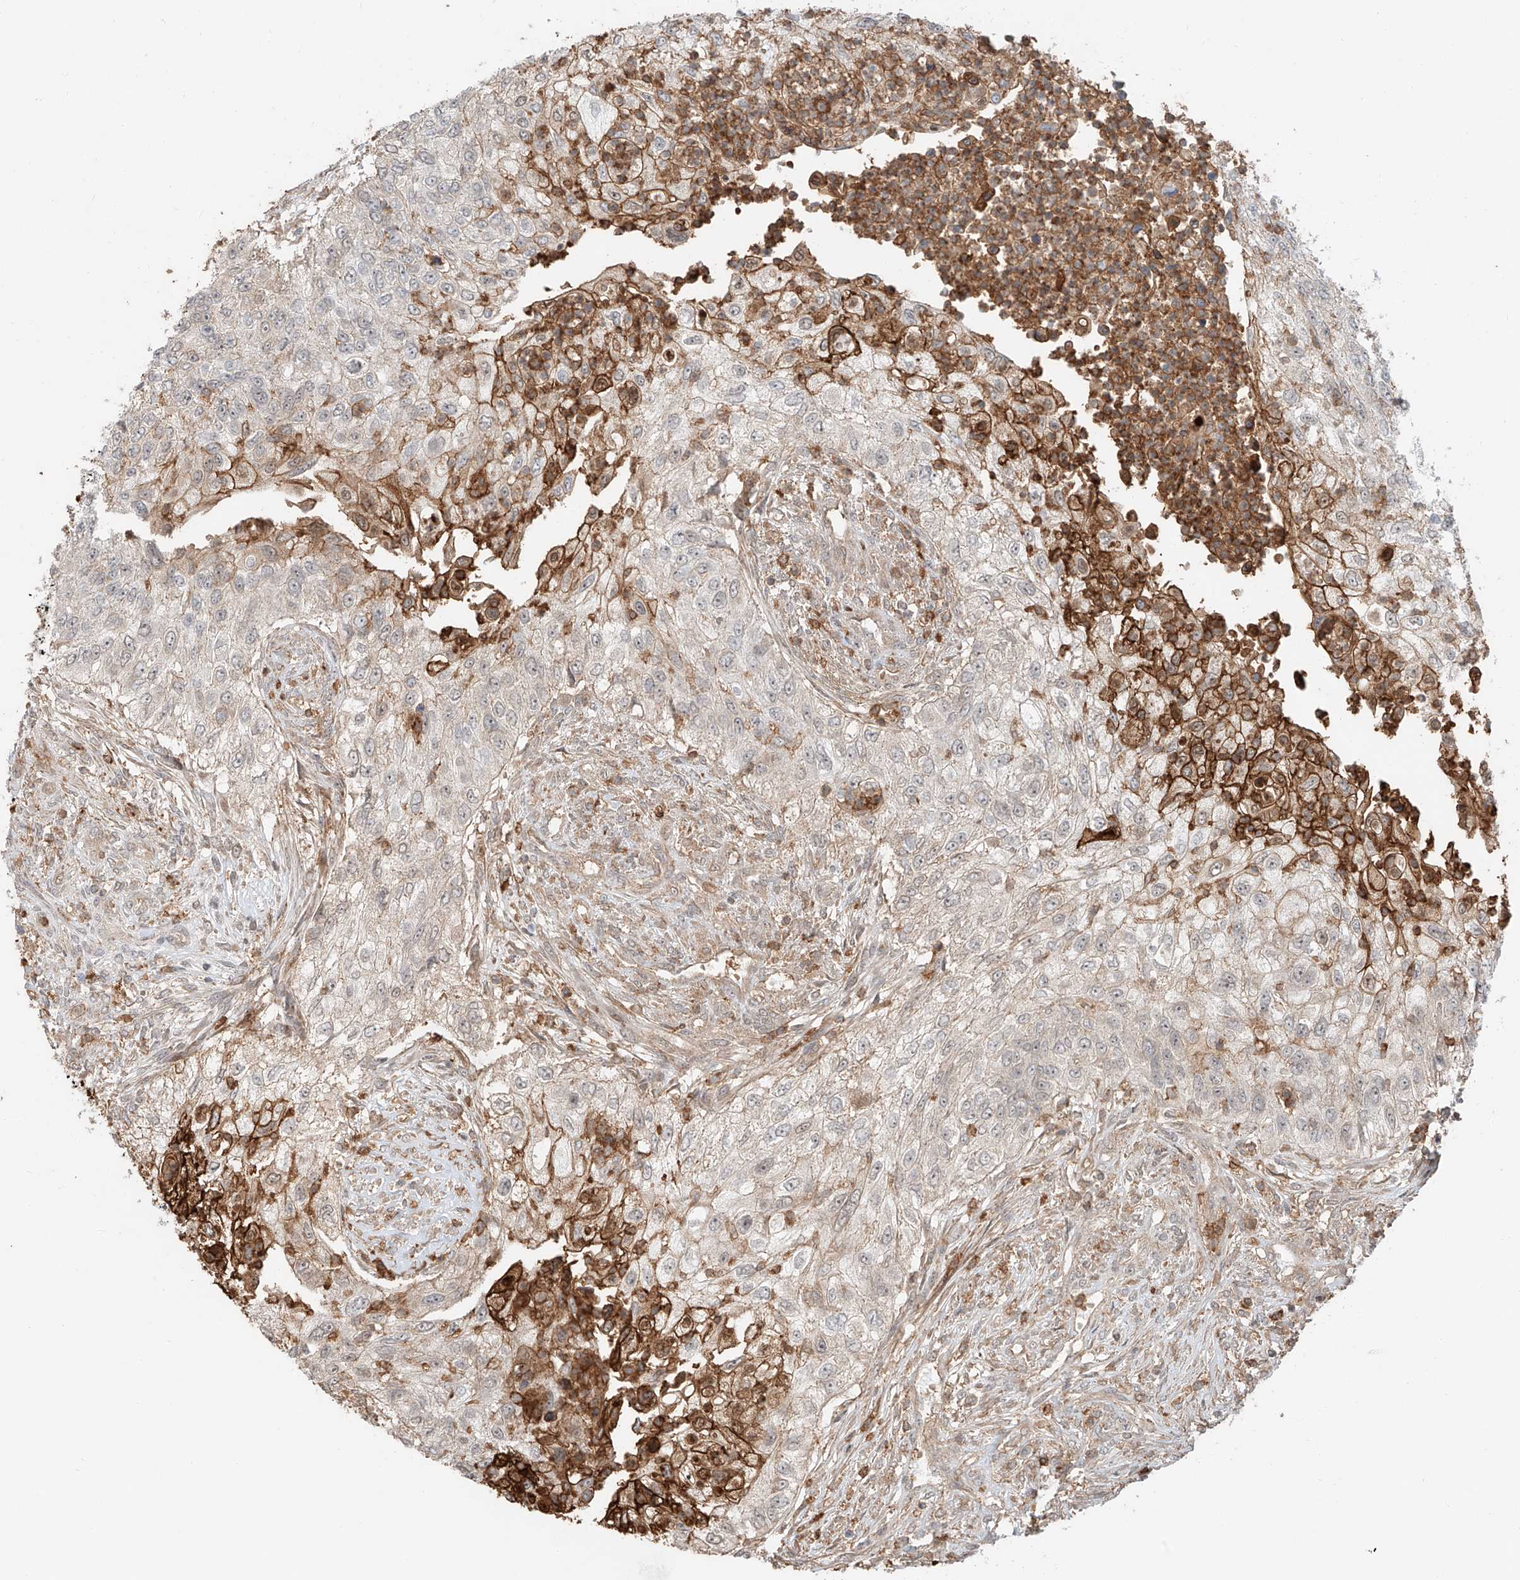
{"staining": {"intensity": "moderate", "quantity": "<25%", "location": "cytoplasmic/membranous,nuclear"}, "tissue": "urothelial cancer", "cell_type": "Tumor cells", "image_type": "cancer", "snomed": [{"axis": "morphology", "description": "Urothelial carcinoma, High grade"}, {"axis": "topography", "description": "Urinary bladder"}], "caption": "Human urothelial cancer stained for a protein (brown) exhibits moderate cytoplasmic/membranous and nuclear positive expression in approximately <25% of tumor cells.", "gene": "CEP162", "patient": {"sex": "female", "age": 60}}